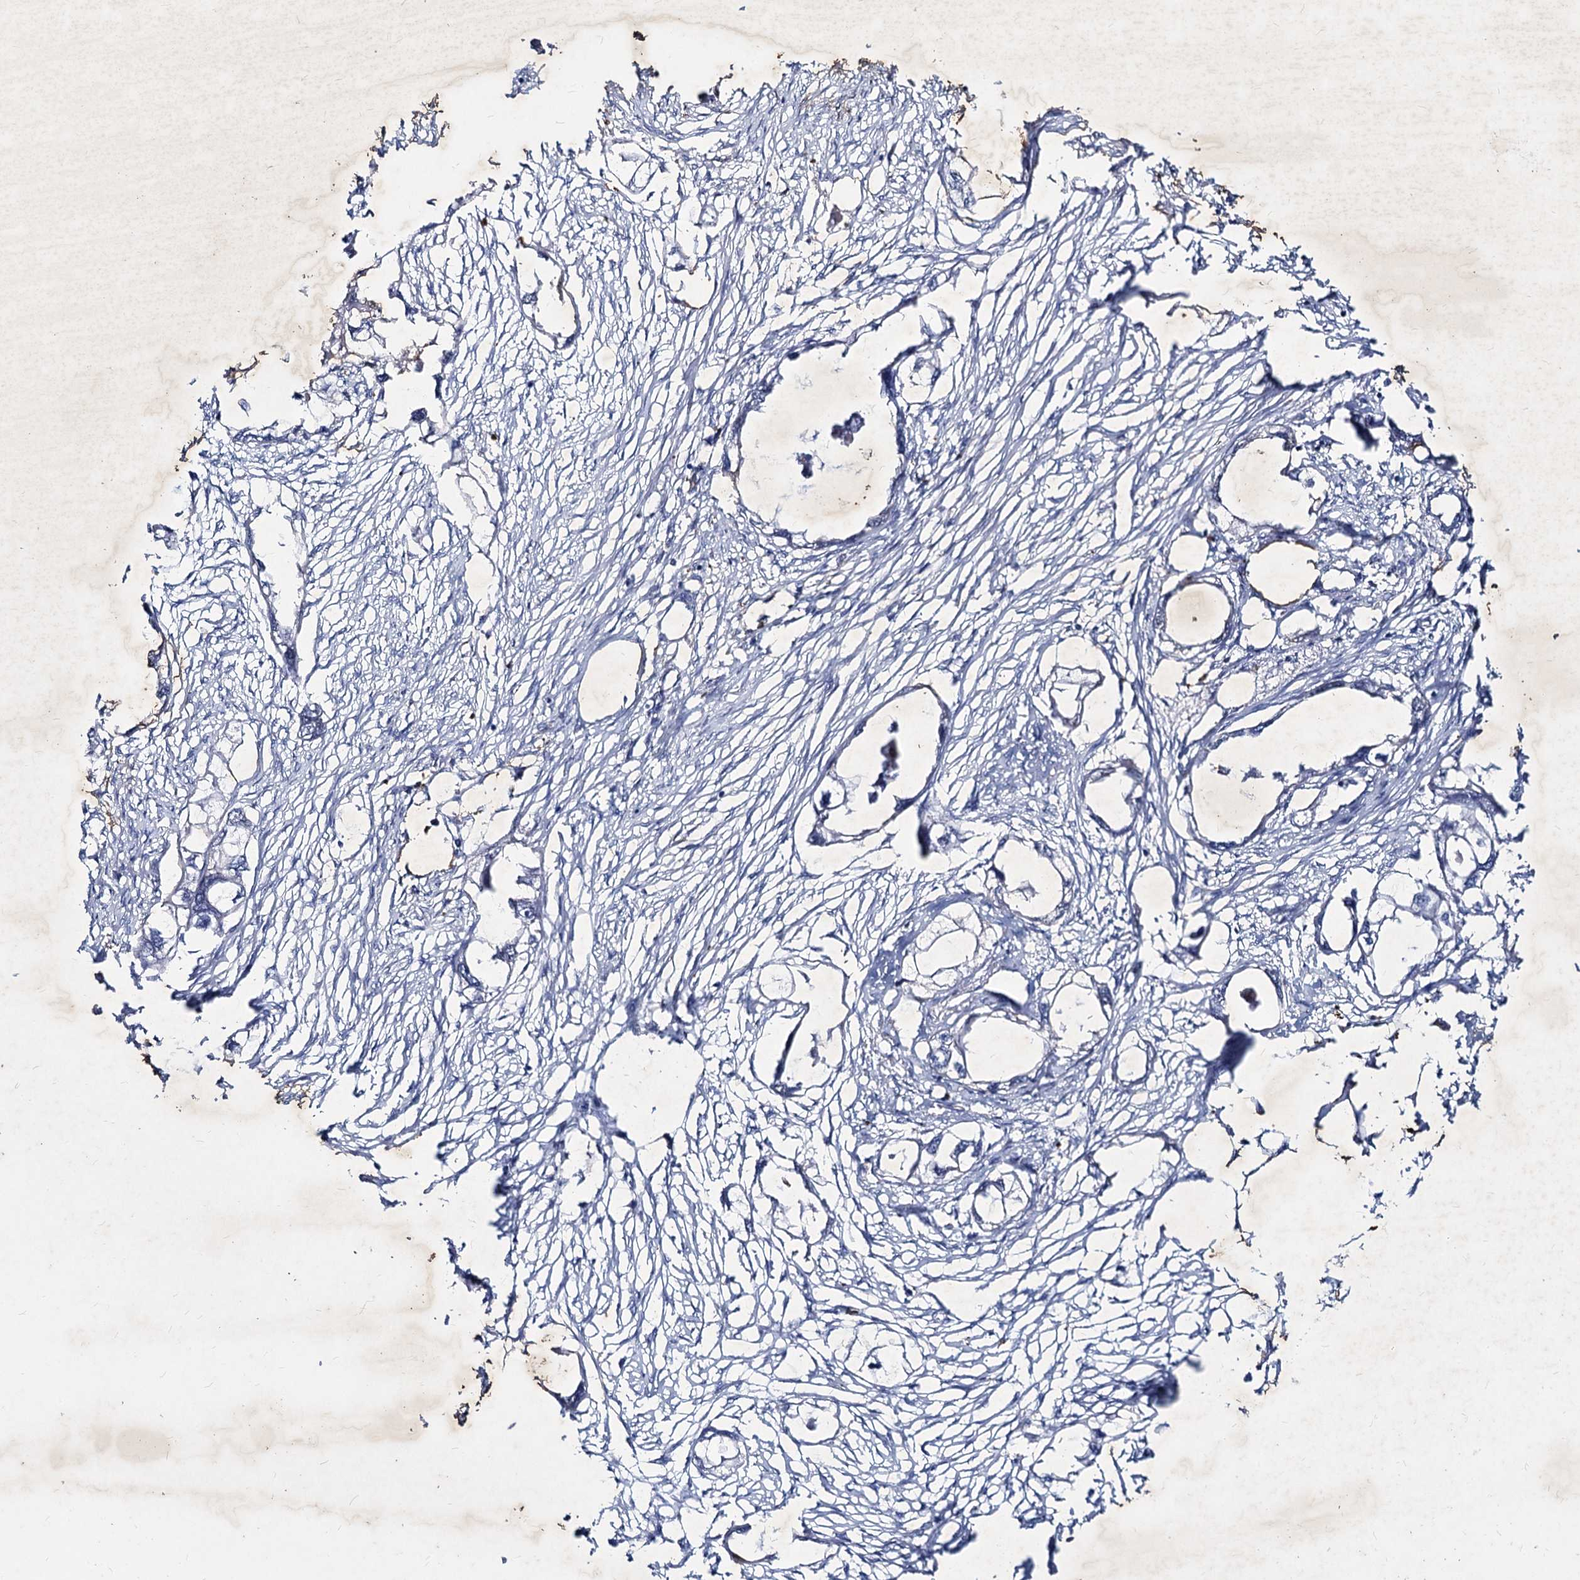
{"staining": {"intensity": "negative", "quantity": "none", "location": "none"}, "tissue": "endometrial cancer", "cell_type": "Tumor cells", "image_type": "cancer", "snomed": [{"axis": "morphology", "description": "Adenocarcinoma, NOS"}, {"axis": "morphology", "description": "Adenocarcinoma, metastatic, NOS"}, {"axis": "topography", "description": "Adipose tissue"}, {"axis": "topography", "description": "Endometrium"}], "caption": "An immunohistochemistry image of endometrial cancer (metastatic adenocarcinoma) is shown. There is no staining in tumor cells of endometrial cancer (metastatic adenocarcinoma).", "gene": "AGBL4", "patient": {"sex": "female", "age": 67}}